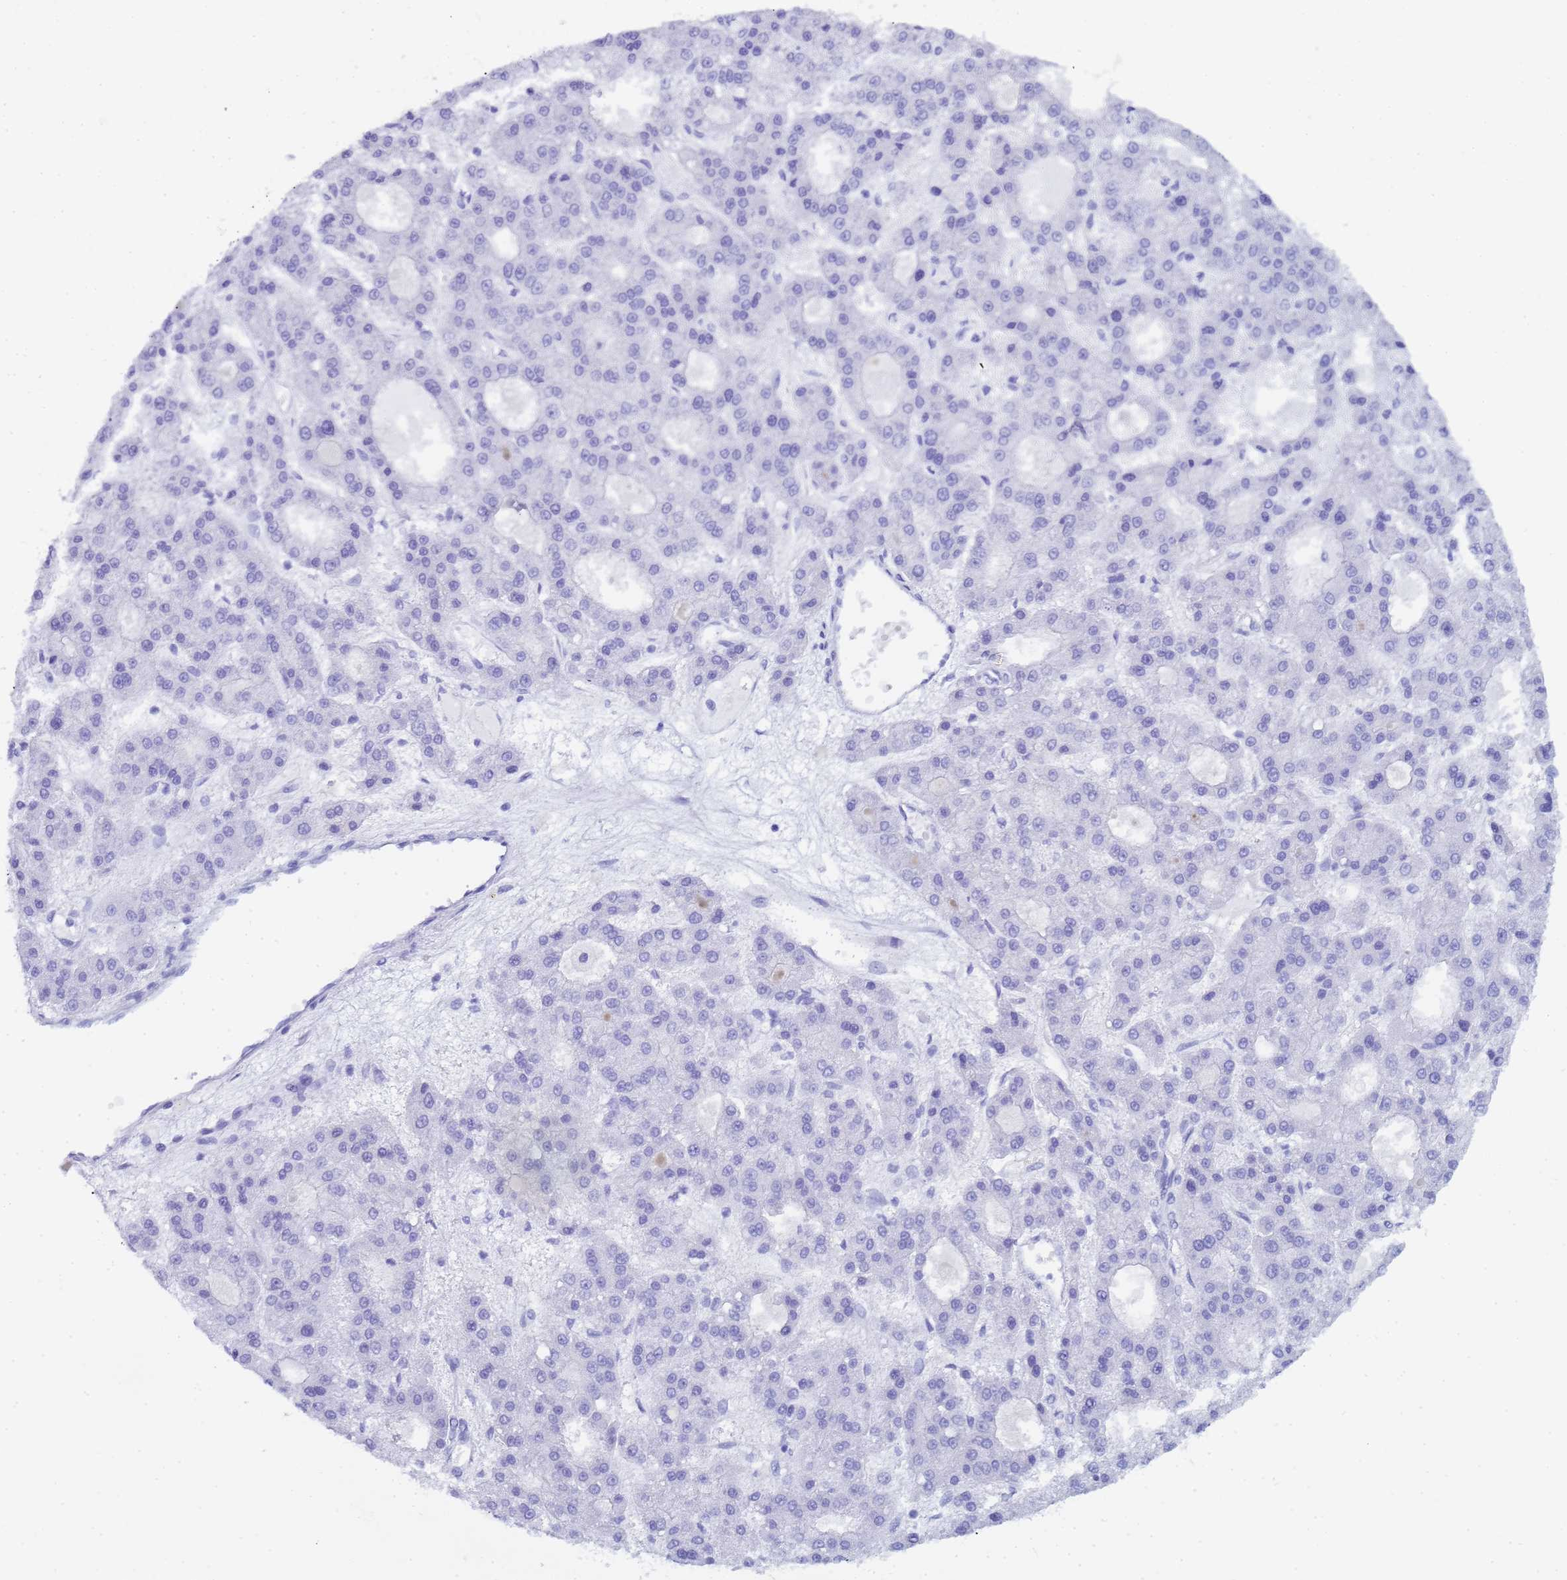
{"staining": {"intensity": "negative", "quantity": "none", "location": "none"}, "tissue": "liver cancer", "cell_type": "Tumor cells", "image_type": "cancer", "snomed": [{"axis": "morphology", "description": "Carcinoma, Hepatocellular, NOS"}, {"axis": "topography", "description": "Liver"}], "caption": "Hepatocellular carcinoma (liver) stained for a protein using immunohistochemistry displays no expression tumor cells.", "gene": "CTRC", "patient": {"sex": "male", "age": 70}}